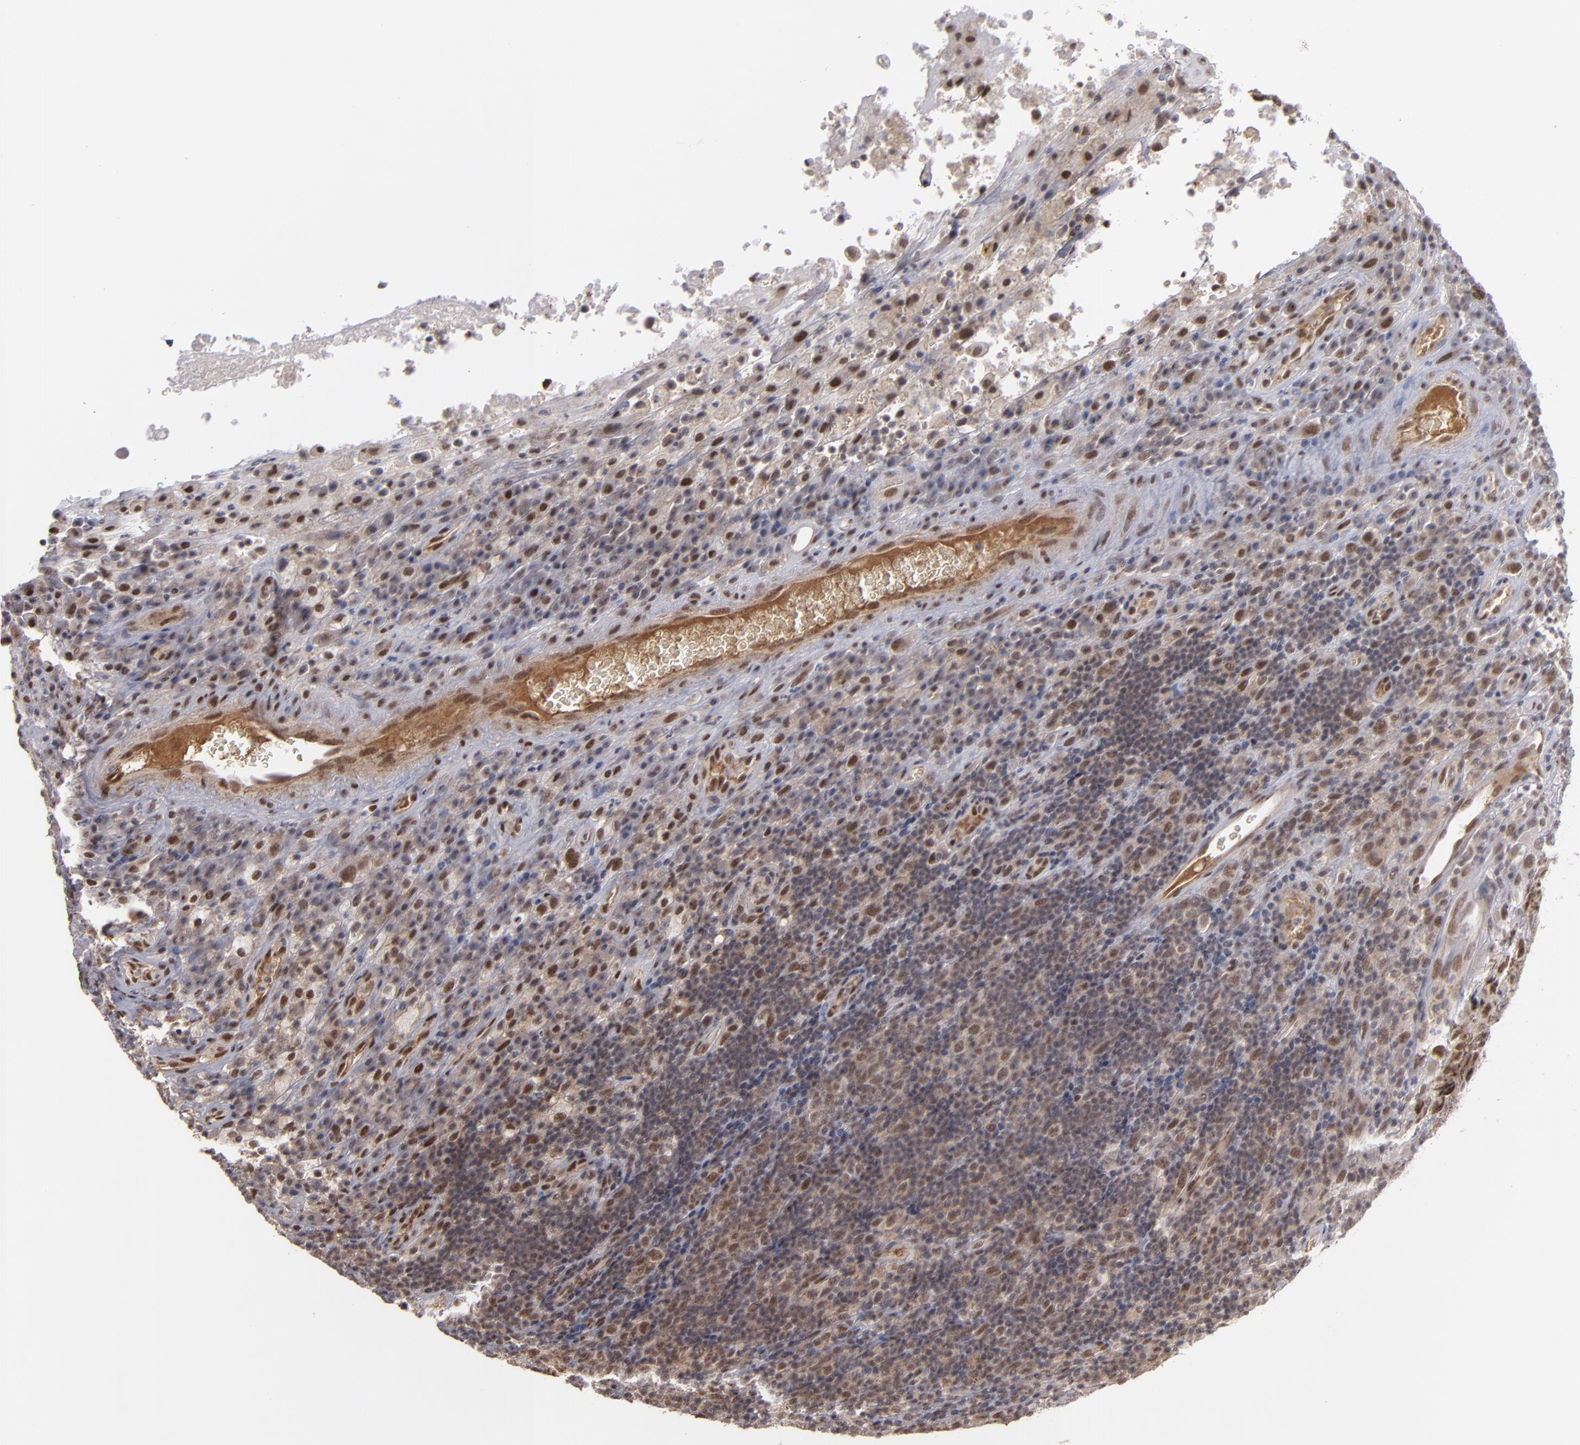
{"staining": {"intensity": "moderate", "quantity": ">75%", "location": "nuclear"}, "tissue": "testis cancer", "cell_type": "Tumor cells", "image_type": "cancer", "snomed": [{"axis": "morphology", "description": "Necrosis, NOS"}, {"axis": "morphology", "description": "Carcinoma, Embryonal, NOS"}, {"axis": "topography", "description": "Testis"}], "caption": "High-magnification brightfield microscopy of embryonal carcinoma (testis) stained with DAB (3,3'-diaminobenzidine) (brown) and counterstained with hematoxylin (blue). tumor cells exhibit moderate nuclear positivity is present in about>75% of cells. The staining is performed using DAB (3,3'-diaminobenzidine) brown chromogen to label protein expression. The nuclei are counter-stained blue using hematoxylin.", "gene": "ZNF234", "patient": {"sex": "male", "age": 19}}